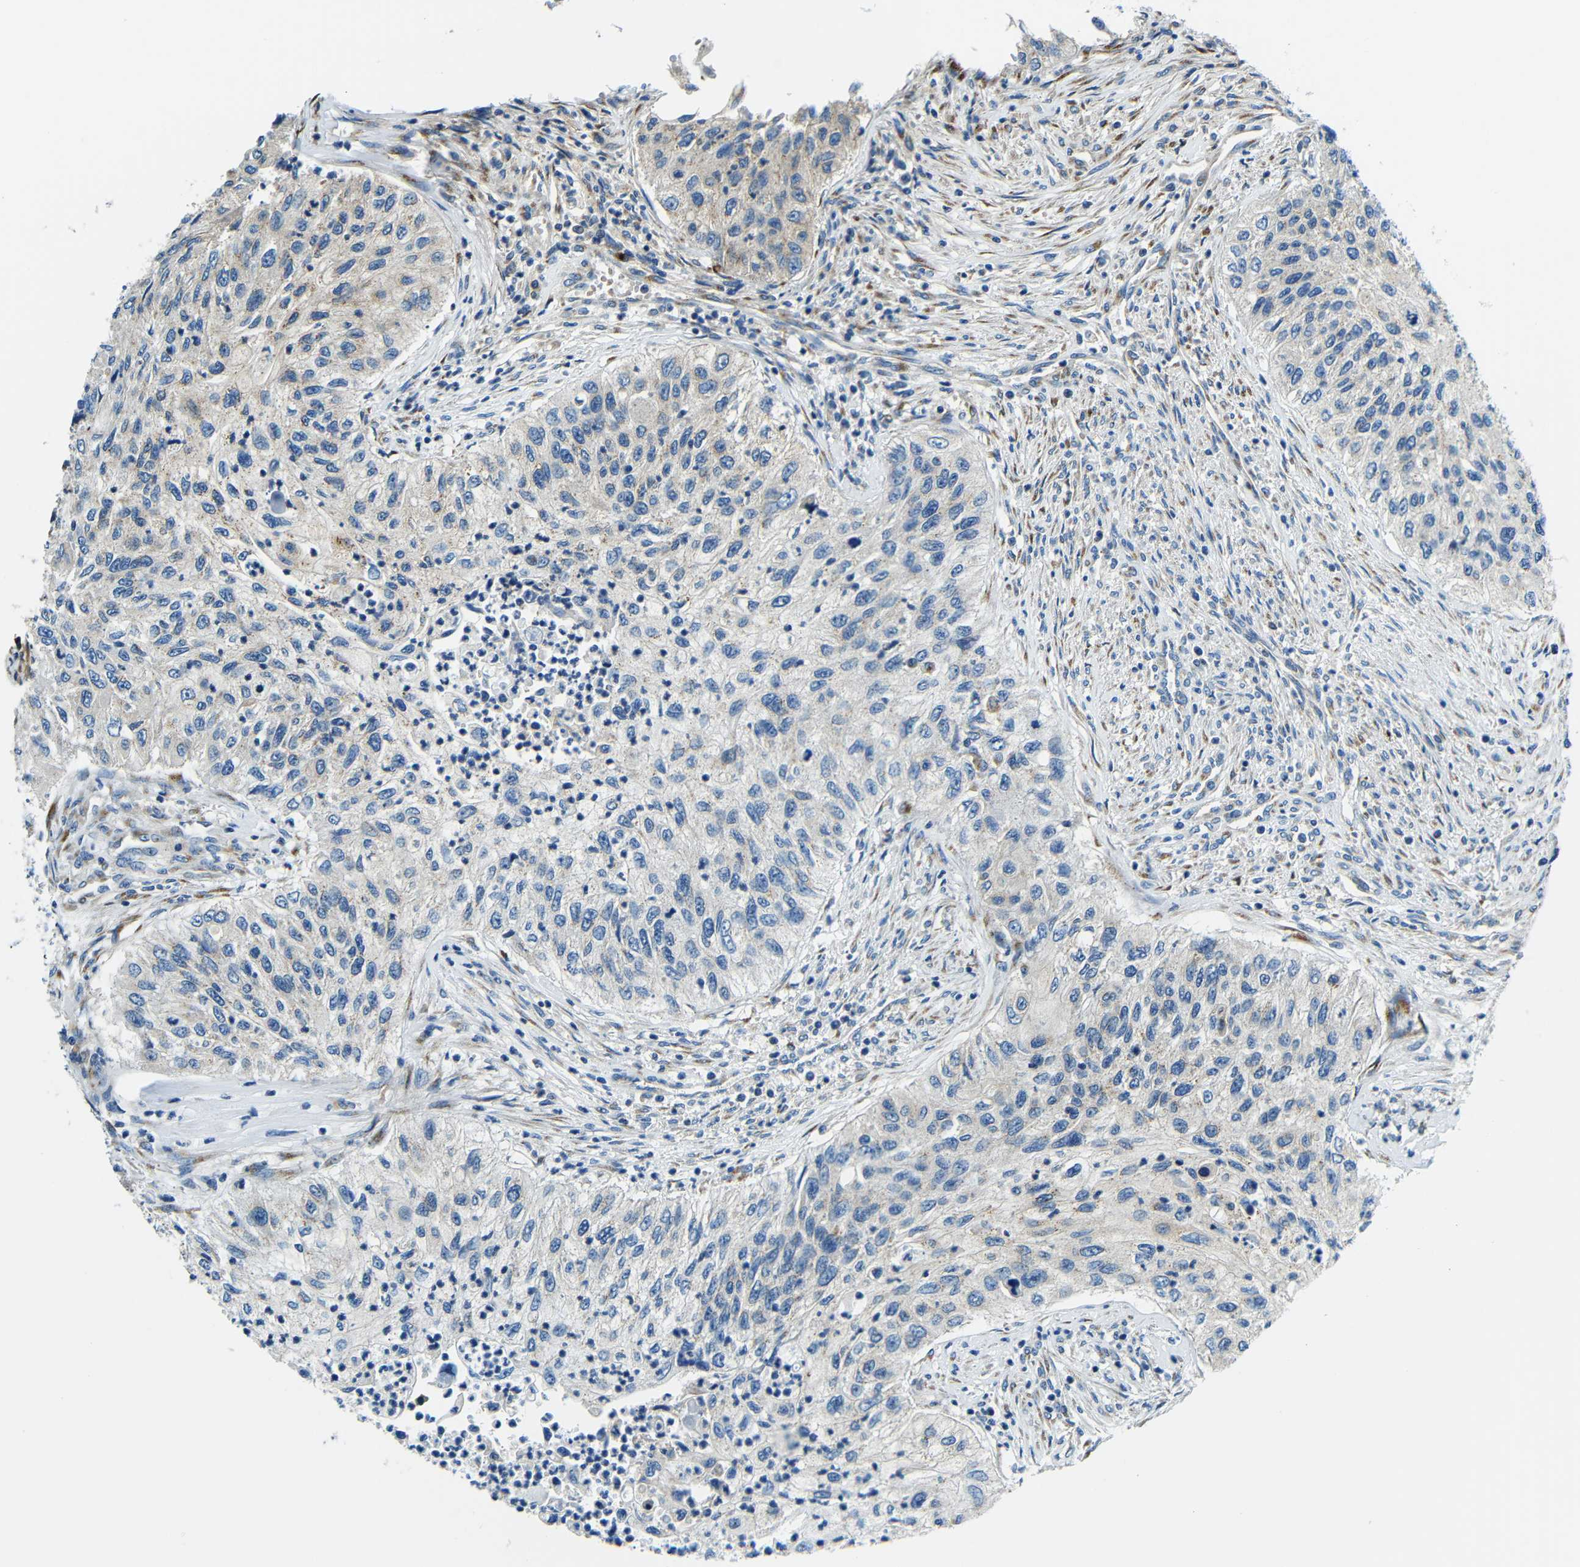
{"staining": {"intensity": "weak", "quantity": "<25%", "location": "cytoplasmic/membranous"}, "tissue": "urothelial cancer", "cell_type": "Tumor cells", "image_type": "cancer", "snomed": [{"axis": "morphology", "description": "Urothelial carcinoma, High grade"}, {"axis": "topography", "description": "Urinary bladder"}], "caption": "Immunohistochemistry micrograph of neoplastic tissue: human high-grade urothelial carcinoma stained with DAB exhibits no significant protein positivity in tumor cells.", "gene": "USO1", "patient": {"sex": "female", "age": 60}}